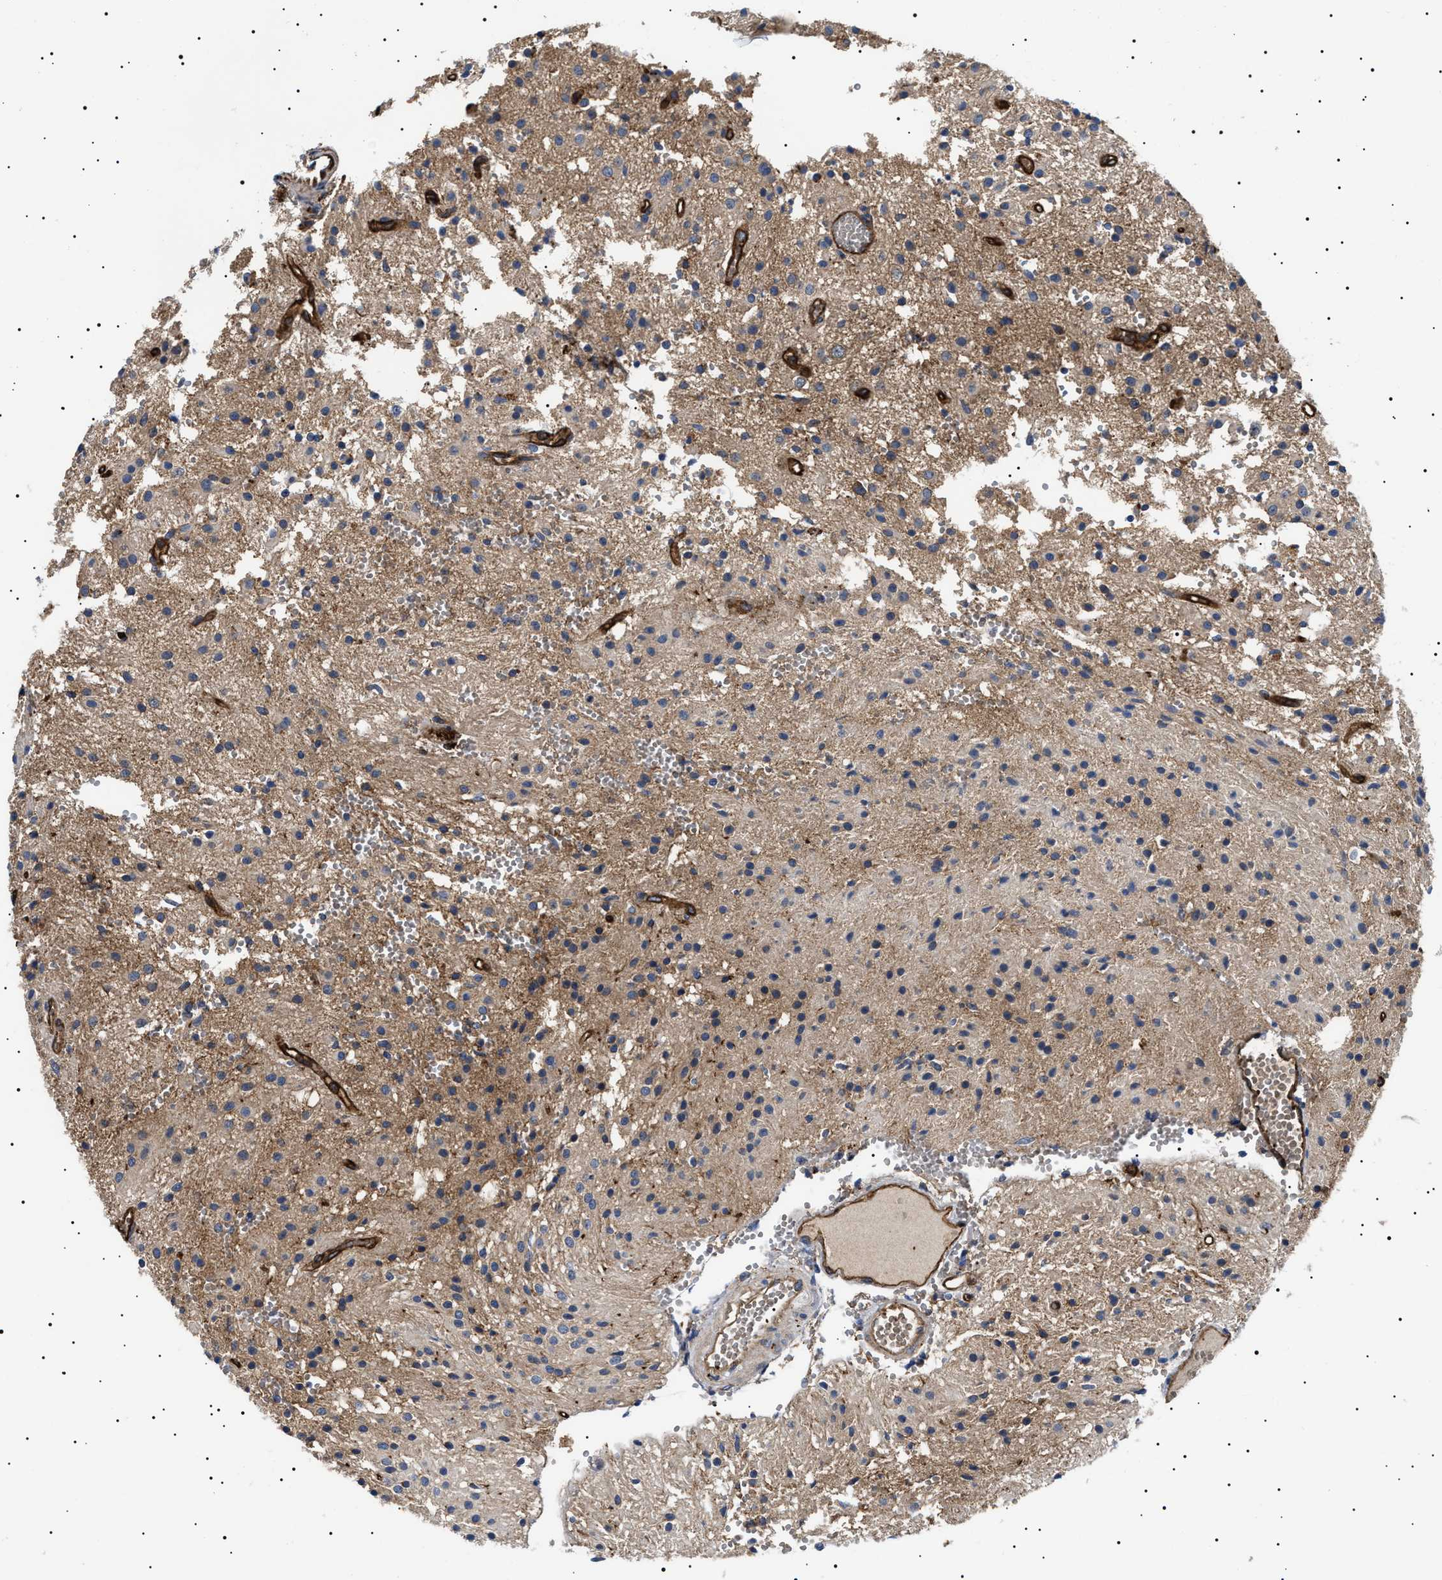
{"staining": {"intensity": "moderate", "quantity": "25%-75%", "location": "cytoplasmic/membranous"}, "tissue": "glioma", "cell_type": "Tumor cells", "image_type": "cancer", "snomed": [{"axis": "morphology", "description": "Glioma, malignant, High grade"}, {"axis": "topography", "description": "Brain"}], "caption": "Immunohistochemistry of malignant glioma (high-grade) shows medium levels of moderate cytoplasmic/membranous staining in about 25%-75% of tumor cells.", "gene": "TPP2", "patient": {"sex": "female", "age": 59}}